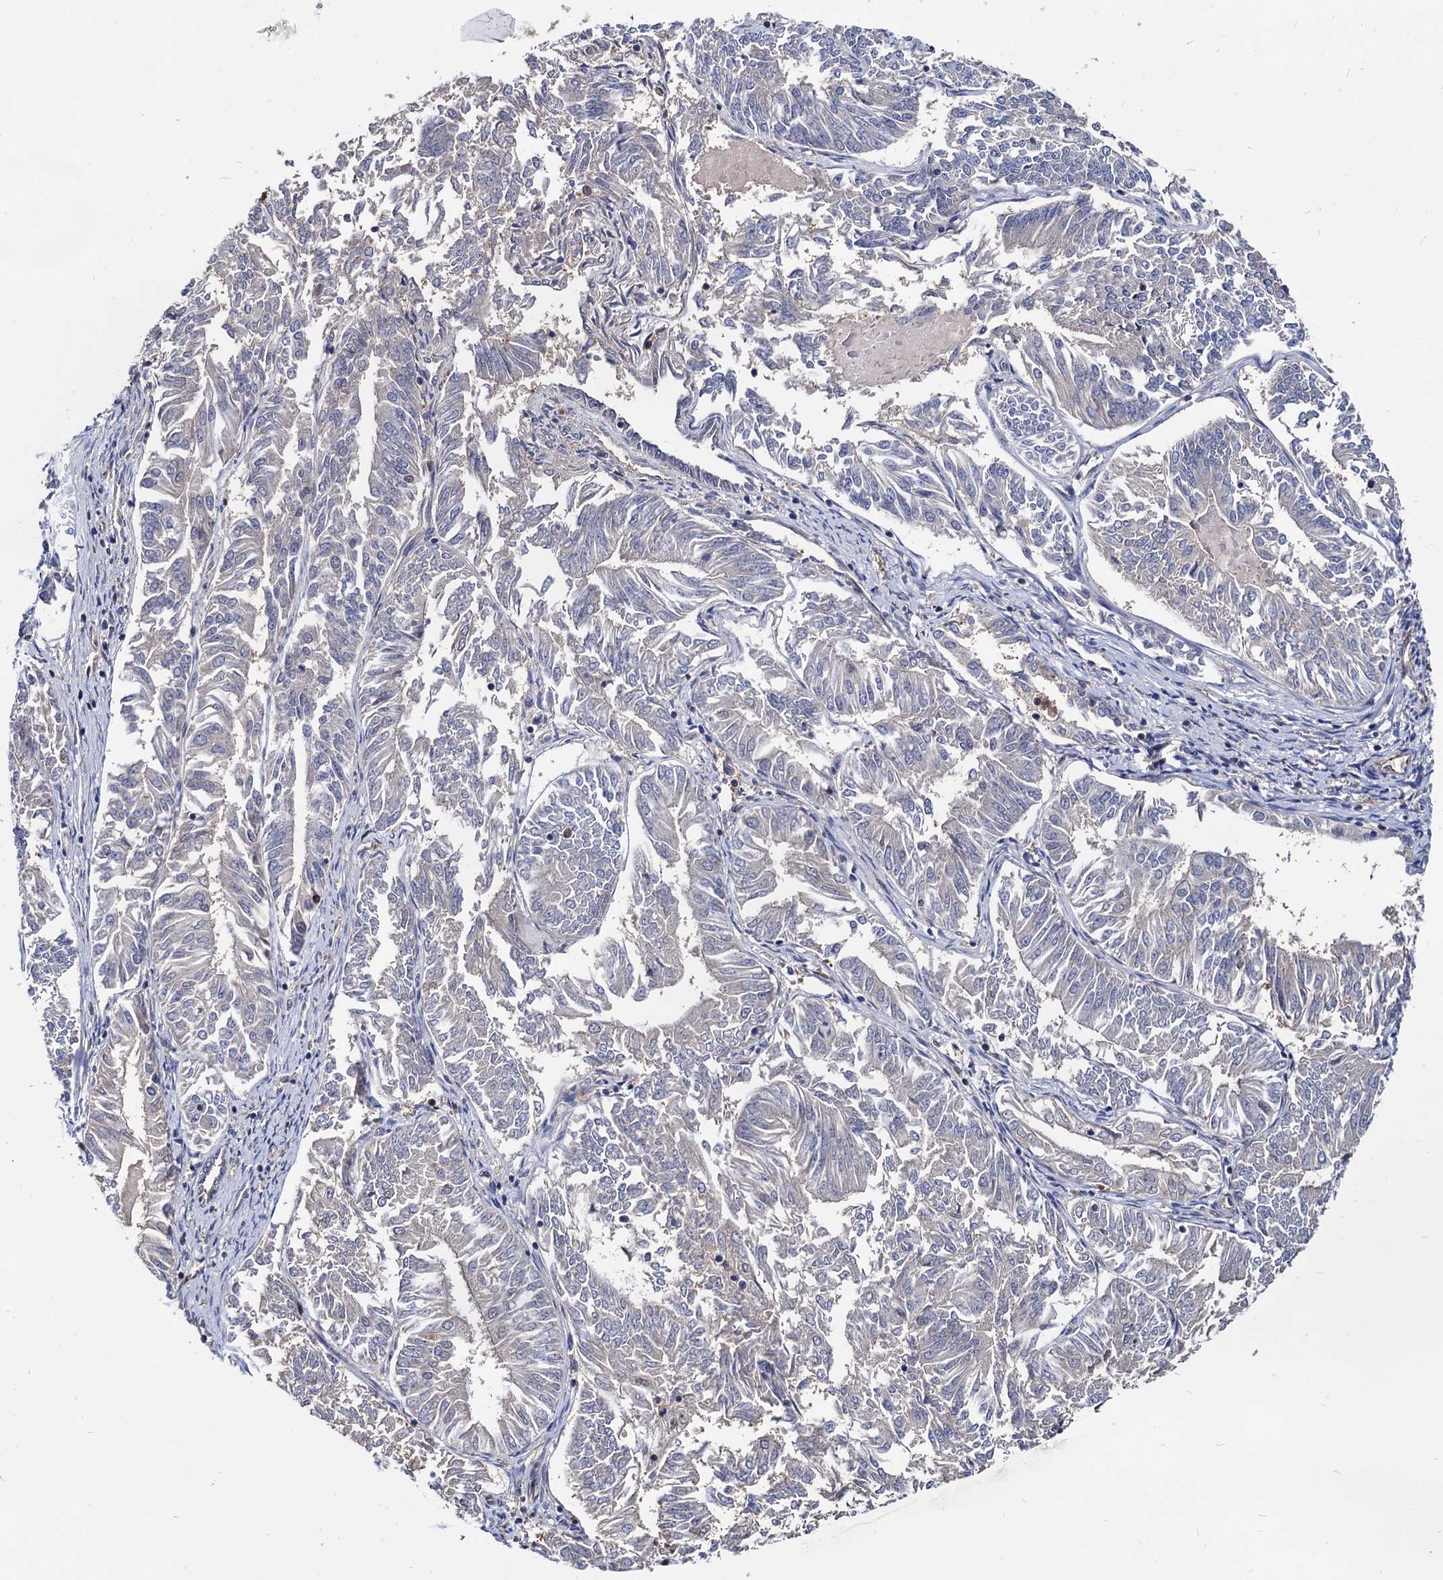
{"staining": {"intensity": "negative", "quantity": "none", "location": "none"}, "tissue": "endometrial cancer", "cell_type": "Tumor cells", "image_type": "cancer", "snomed": [{"axis": "morphology", "description": "Adenocarcinoma, NOS"}, {"axis": "topography", "description": "Endometrium"}], "caption": "Protein analysis of endometrial cancer displays no significant expression in tumor cells.", "gene": "CPPED1", "patient": {"sex": "female", "age": 58}}